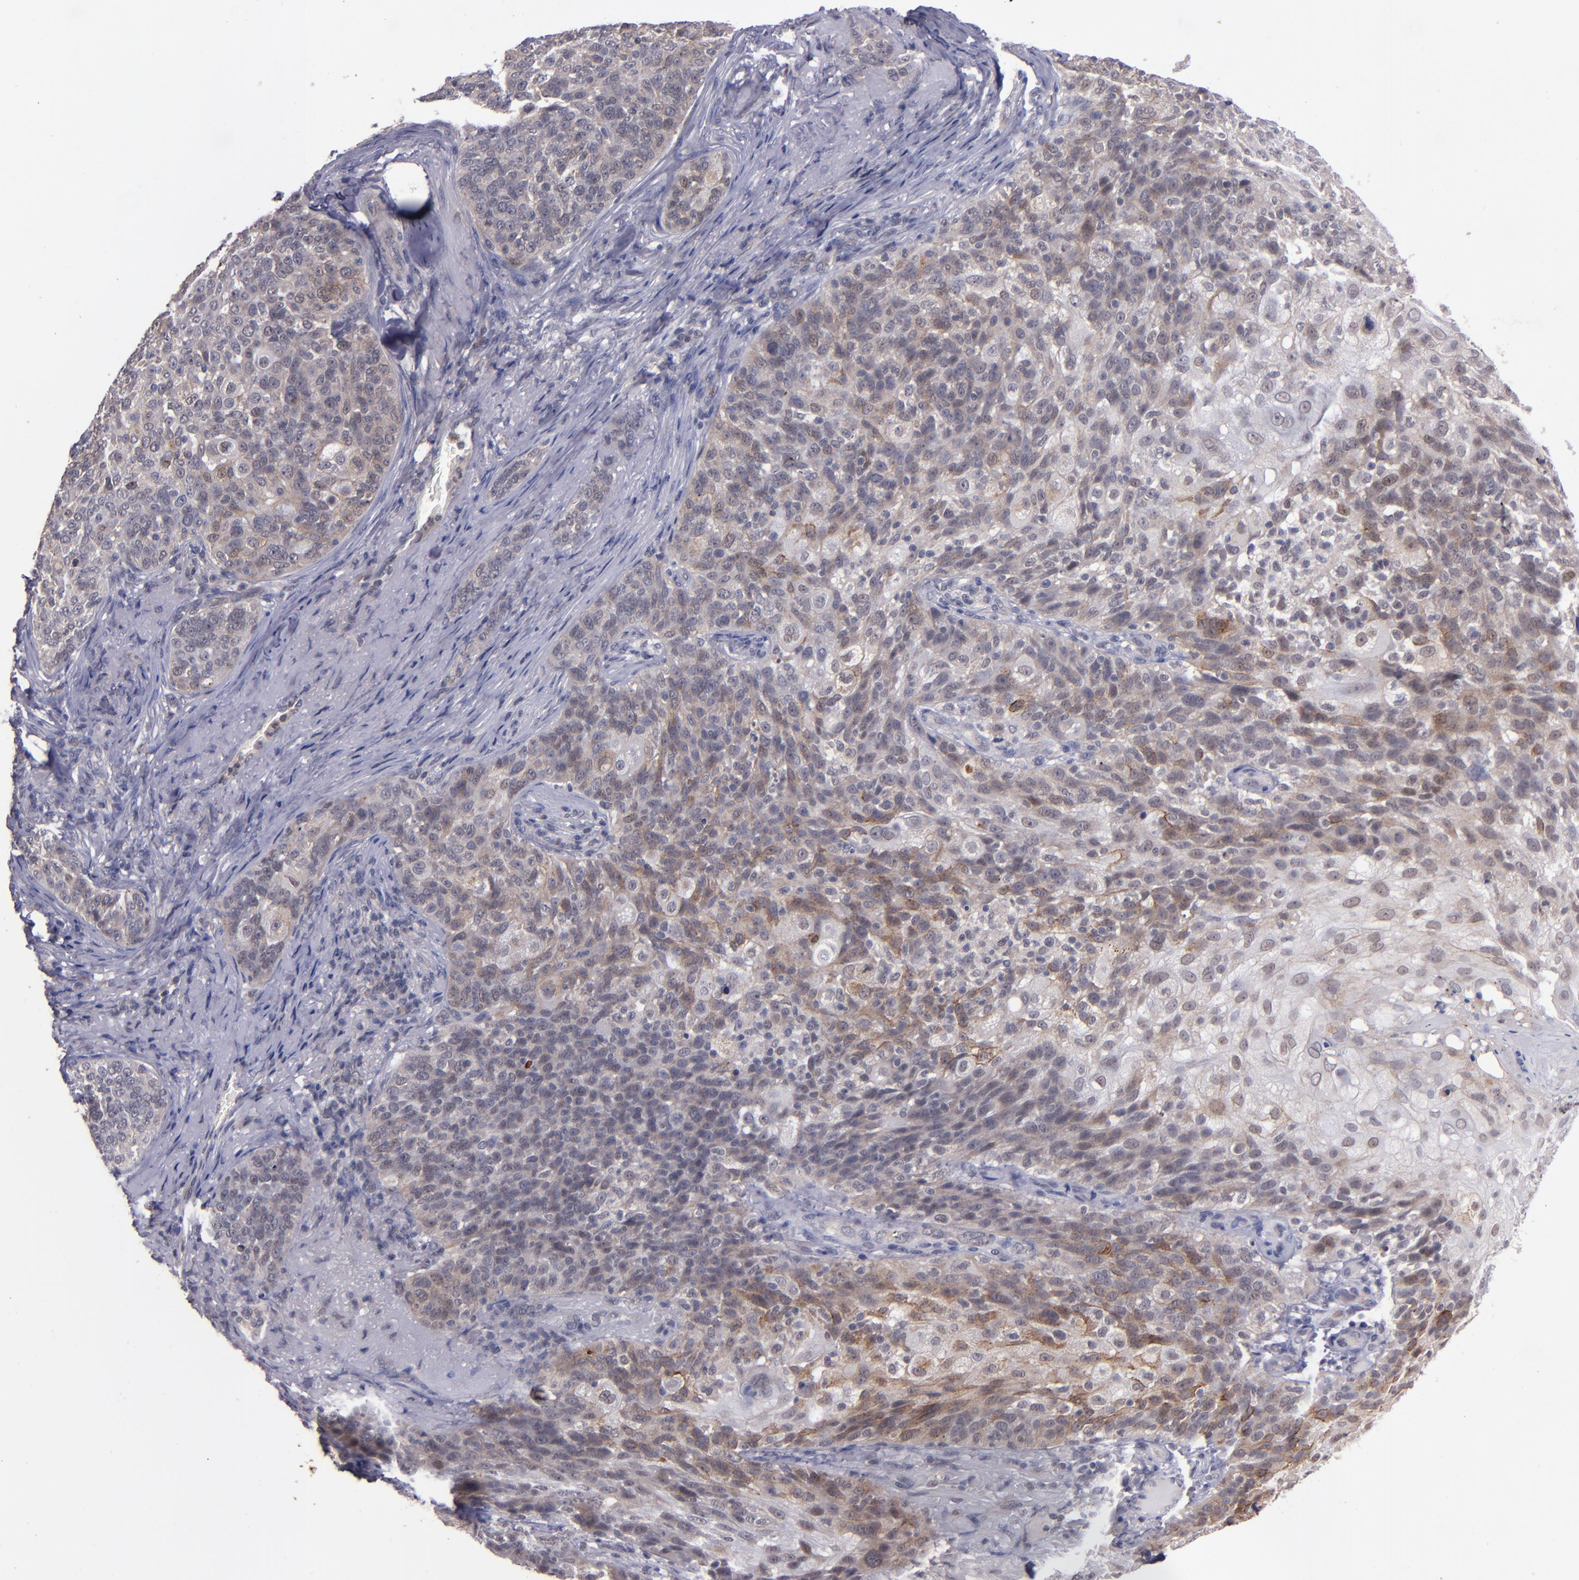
{"staining": {"intensity": "moderate", "quantity": "25%-75%", "location": "cytoplasmic/membranous"}, "tissue": "skin cancer", "cell_type": "Tumor cells", "image_type": "cancer", "snomed": [{"axis": "morphology", "description": "Normal tissue, NOS"}, {"axis": "morphology", "description": "Squamous cell carcinoma, NOS"}, {"axis": "topography", "description": "Skin"}], "caption": "There is medium levels of moderate cytoplasmic/membranous staining in tumor cells of squamous cell carcinoma (skin), as demonstrated by immunohistochemical staining (brown color).", "gene": "SYP", "patient": {"sex": "female", "age": 83}}